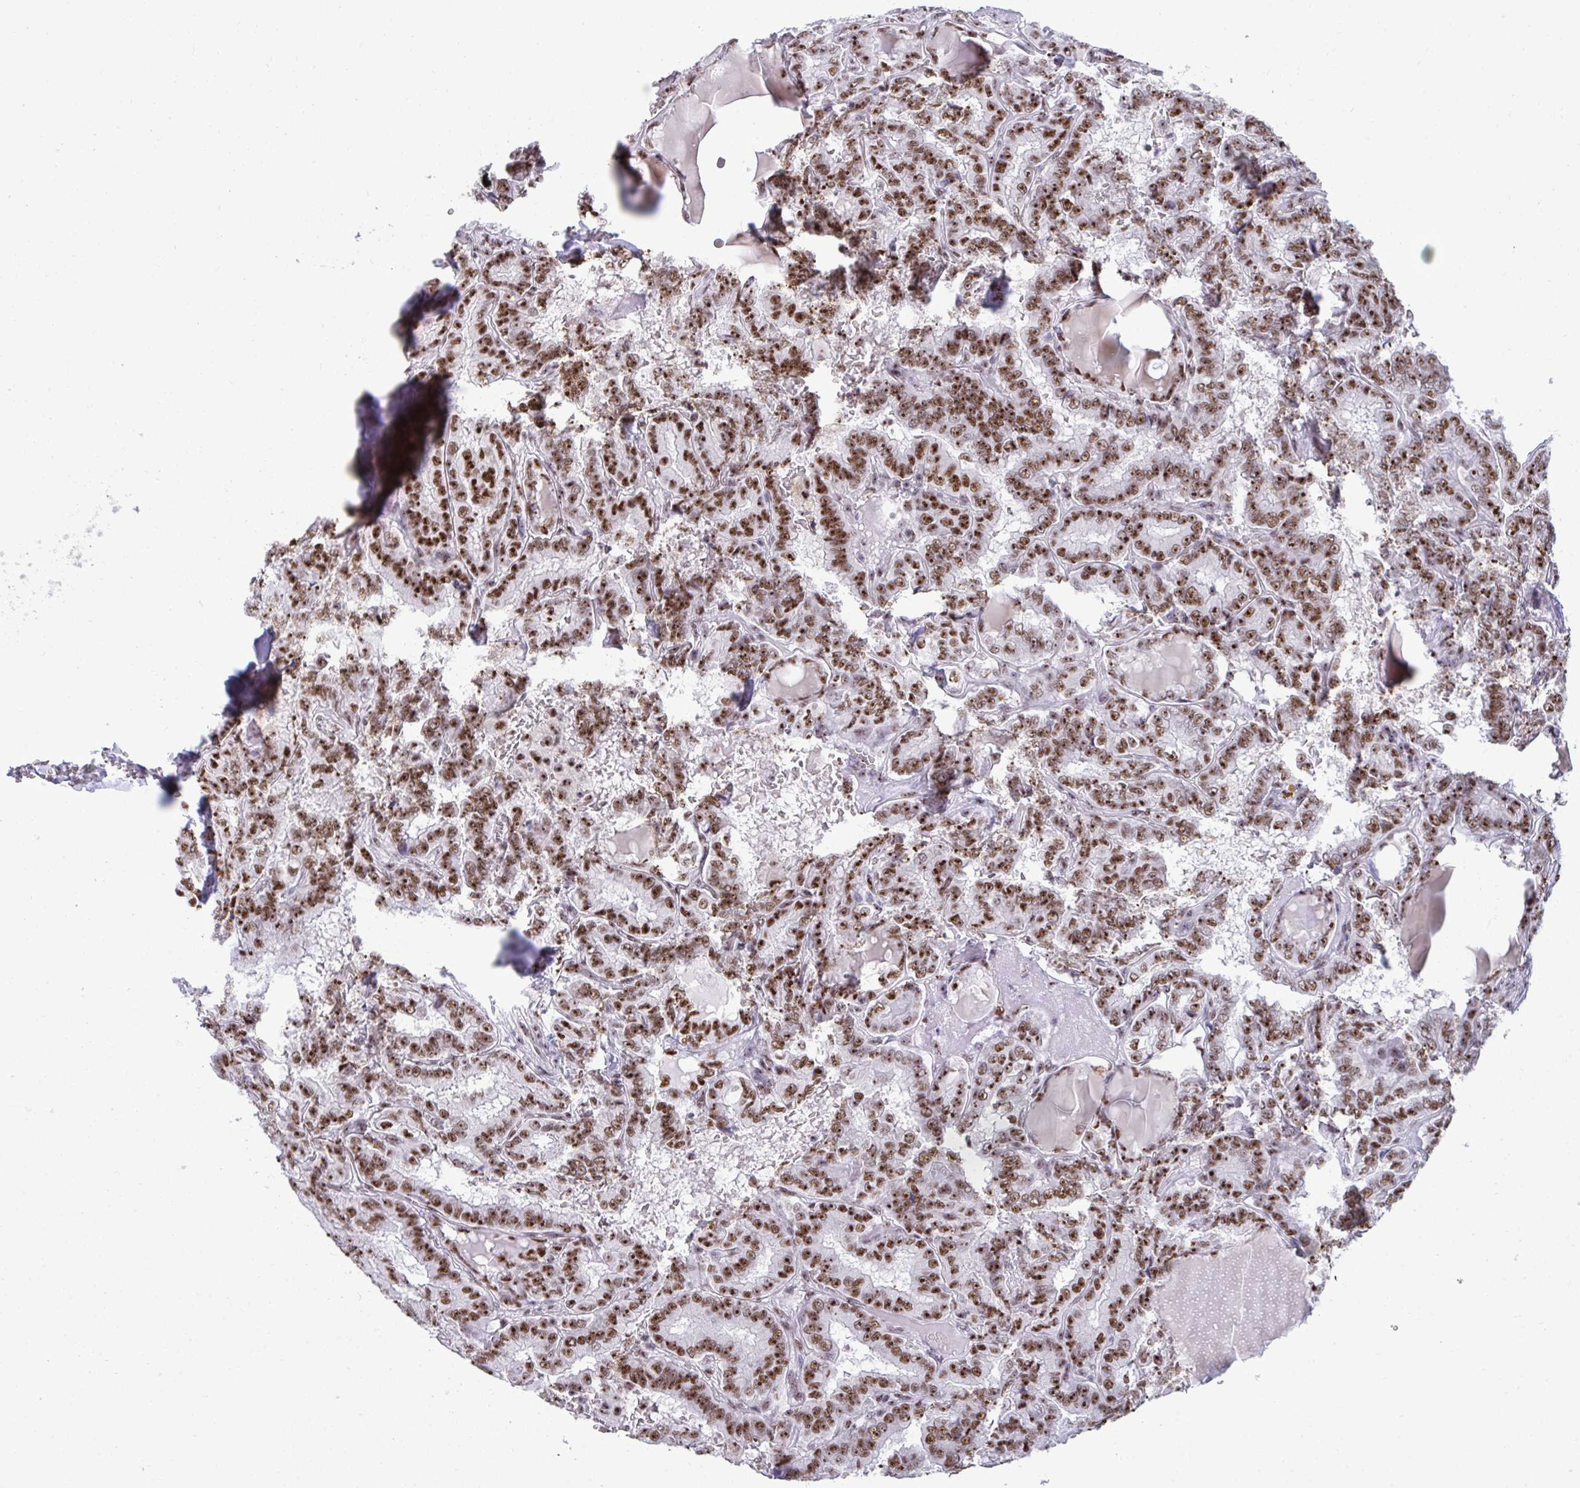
{"staining": {"intensity": "moderate", "quantity": ">75%", "location": "nuclear"}, "tissue": "thyroid cancer", "cell_type": "Tumor cells", "image_type": "cancer", "snomed": [{"axis": "morphology", "description": "Papillary adenocarcinoma, NOS"}, {"axis": "topography", "description": "Thyroid gland"}], "caption": "The micrograph displays immunohistochemical staining of thyroid cancer. There is moderate nuclear staining is identified in about >75% of tumor cells.", "gene": "PELP1", "patient": {"sex": "female", "age": 46}}